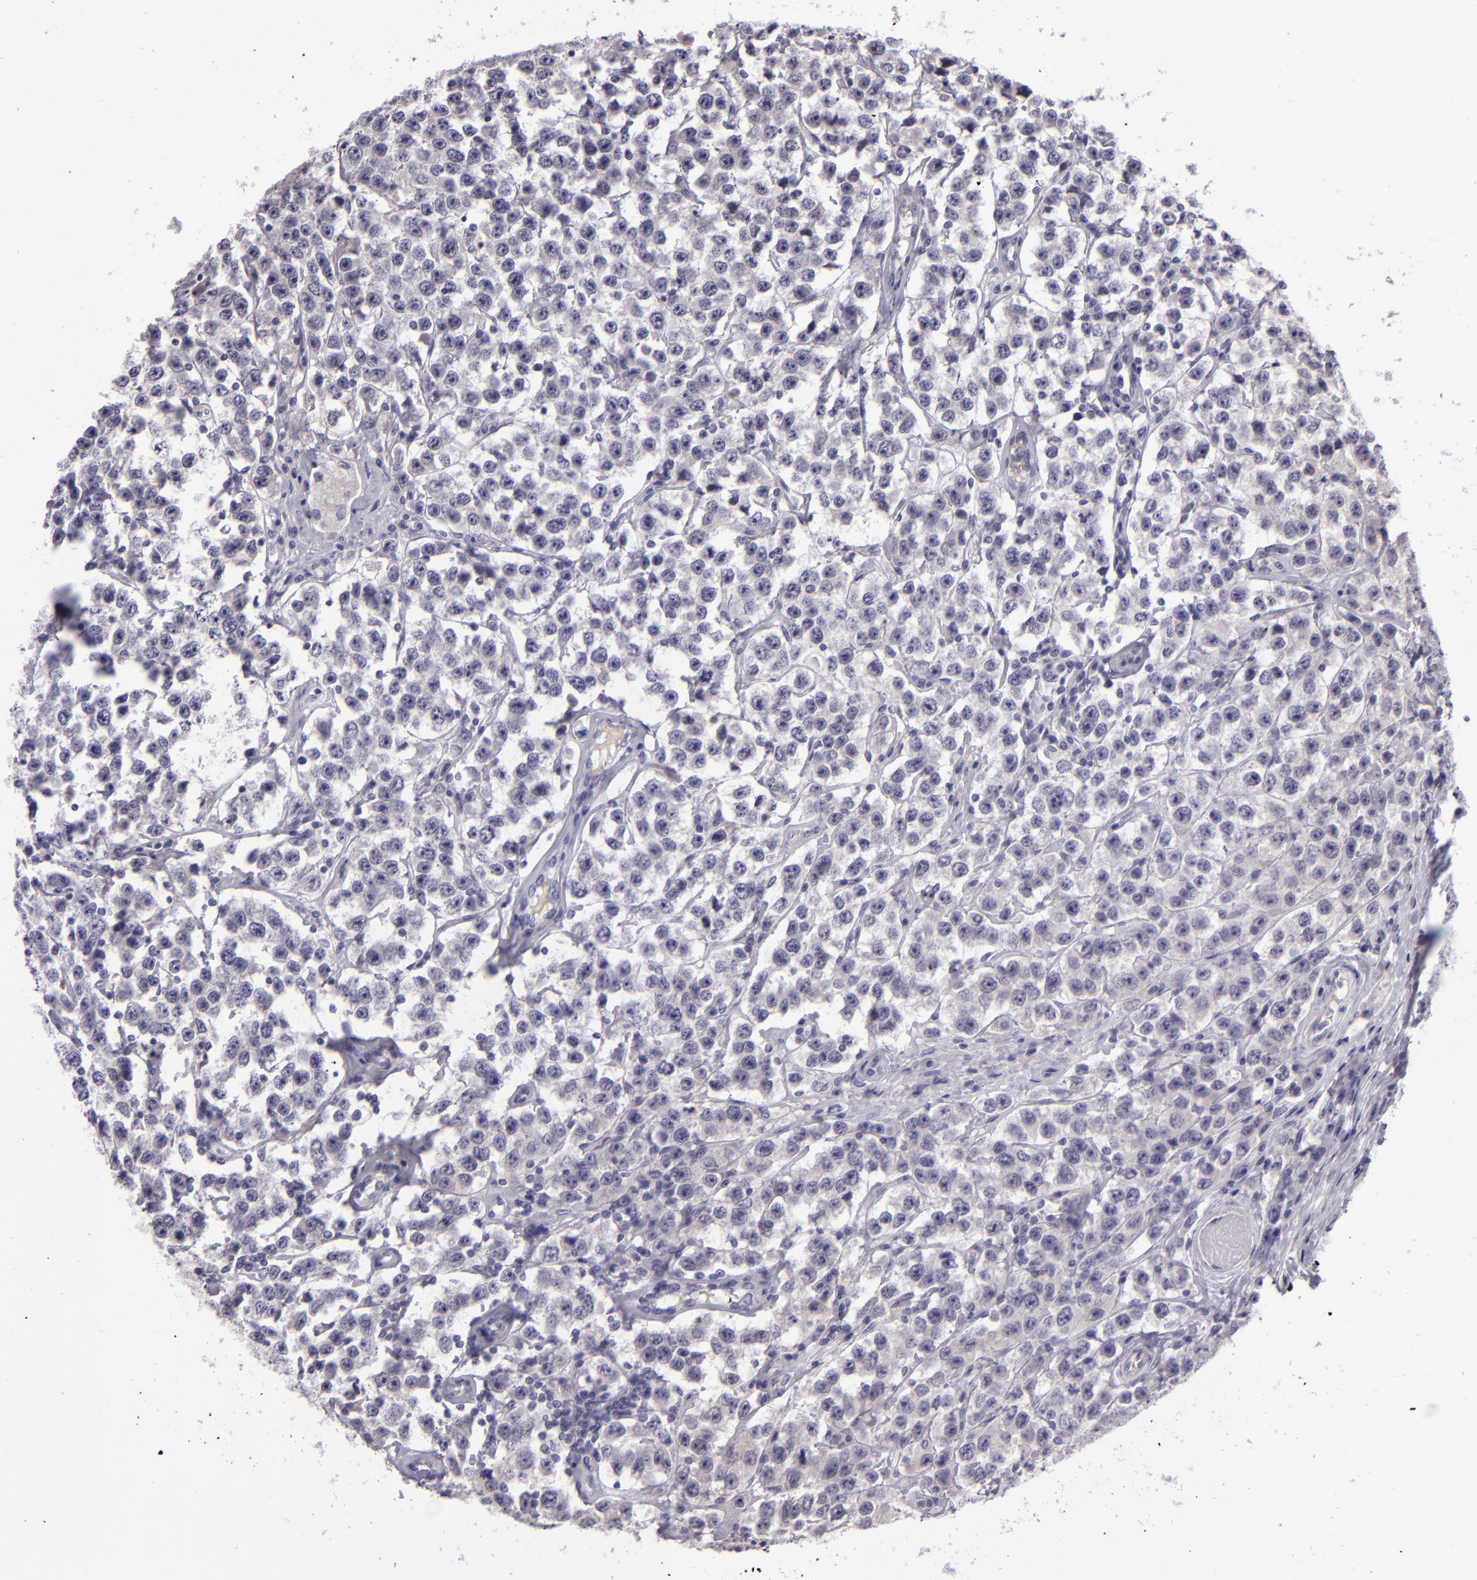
{"staining": {"intensity": "negative", "quantity": "none", "location": "none"}, "tissue": "testis cancer", "cell_type": "Tumor cells", "image_type": "cancer", "snomed": [{"axis": "morphology", "description": "Seminoma, NOS"}, {"axis": "topography", "description": "Testis"}], "caption": "Immunohistochemical staining of human testis seminoma demonstrates no significant expression in tumor cells.", "gene": "SNCB", "patient": {"sex": "male", "age": 52}}